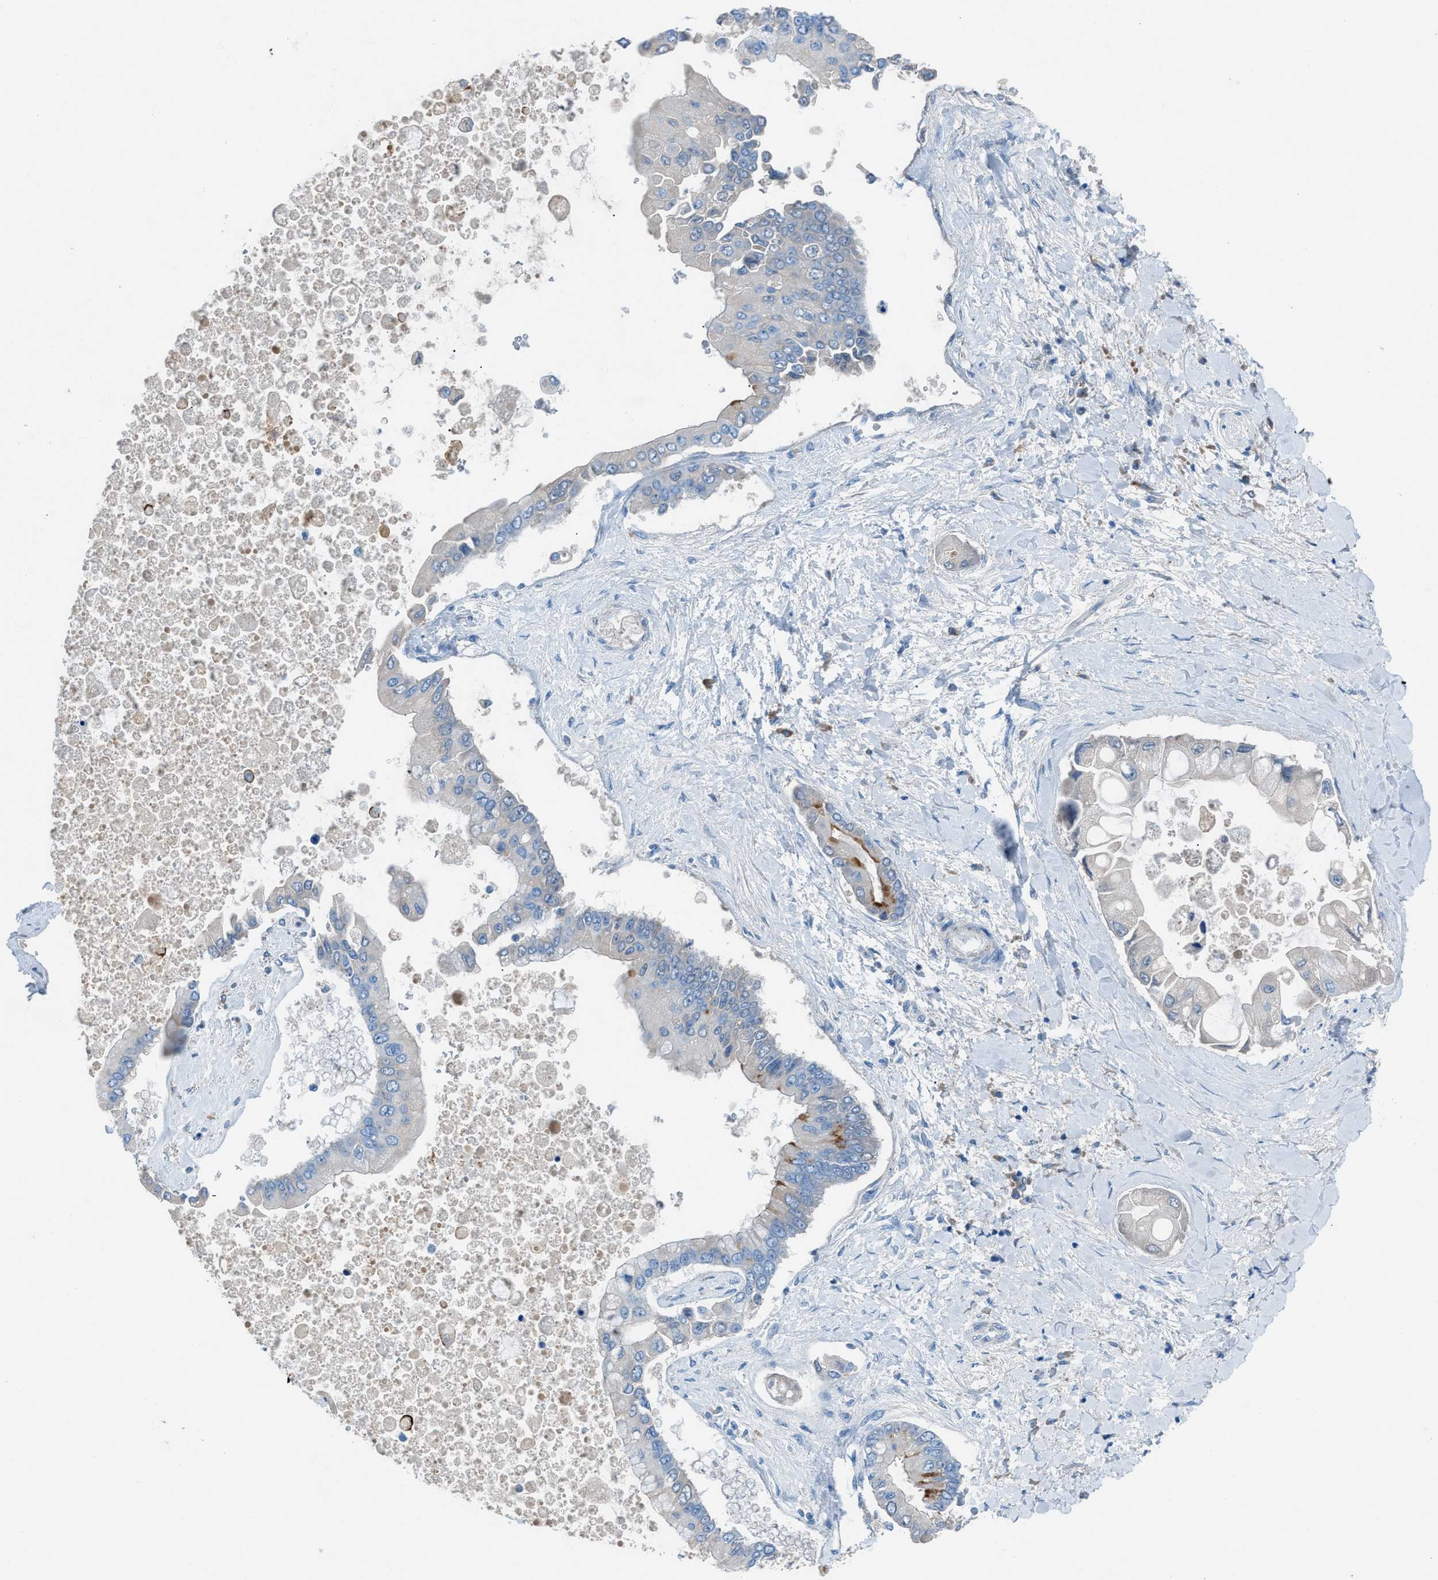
{"staining": {"intensity": "negative", "quantity": "none", "location": "none"}, "tissue": "liver cancer", "cell_type": "Tumor cells", "image_type": "cancer", "snomed": [{"axis": "morphology", "description": "Cholangiocarcinoma"}, {"axis": "topography", "description": "Liver"}], "caption": "The immunohistochemistry image has no significant staining in tumor cells of liver cholangiocarcinoma tissue.", "gene": "C5AR2", "patient": {"sex": "male", "age": 50}}